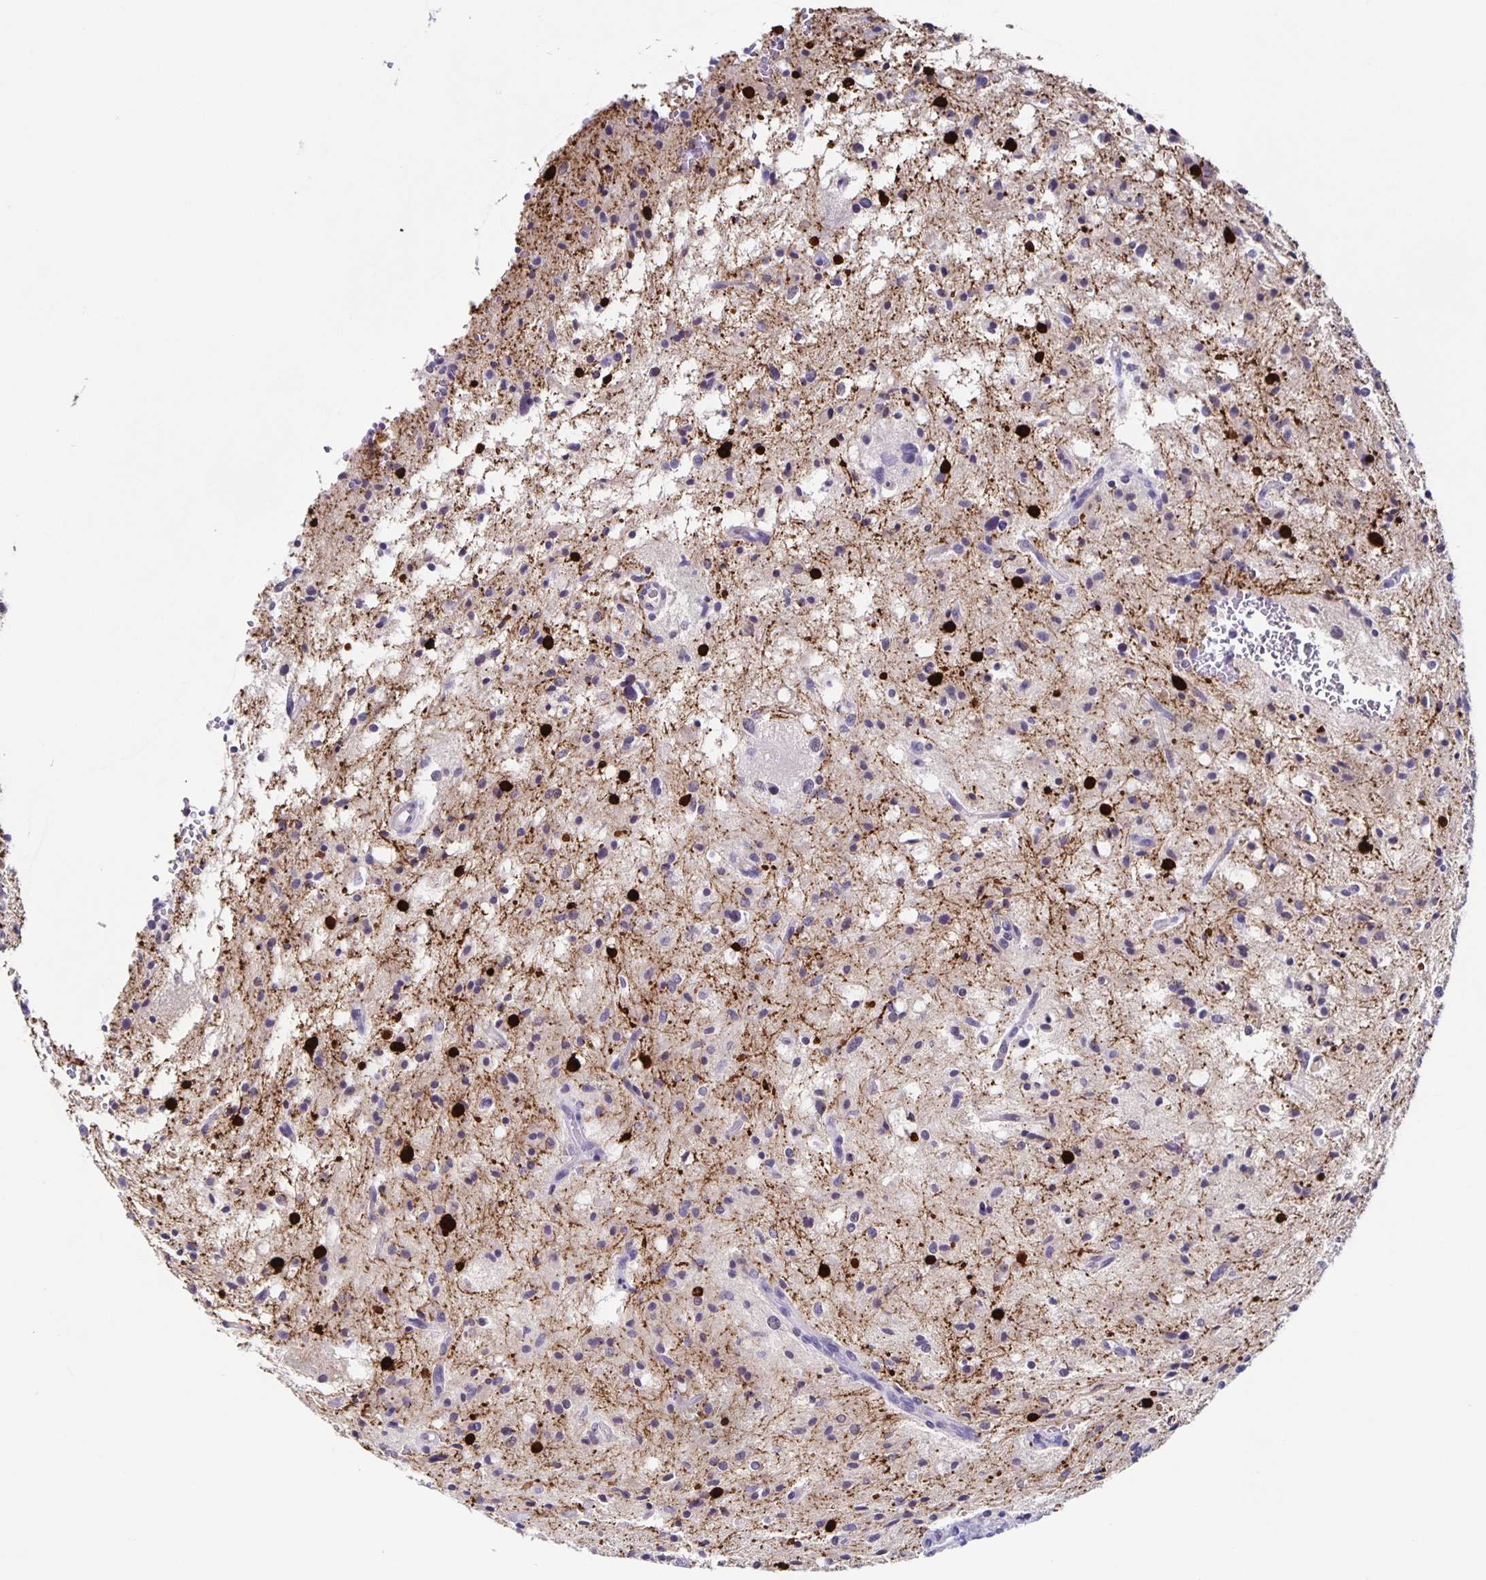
{"staining": {"intensity": "negative", "quantity": "none", "location": "none"}, "tissue": "glioma", "cell_type": "Tumor cells", "image_type": "cancer", "snomed": [{"axis": "morphology", "description": "Glioma, malignant, Low grade"}, {"axis": "topography", "description": "Brain"}], "caption": "Immunohistochemical staining of human glioma reveals no significant expression in tumor cells.", "gene": "TPPP", "patient": {"sex": "female", "age": 58}}